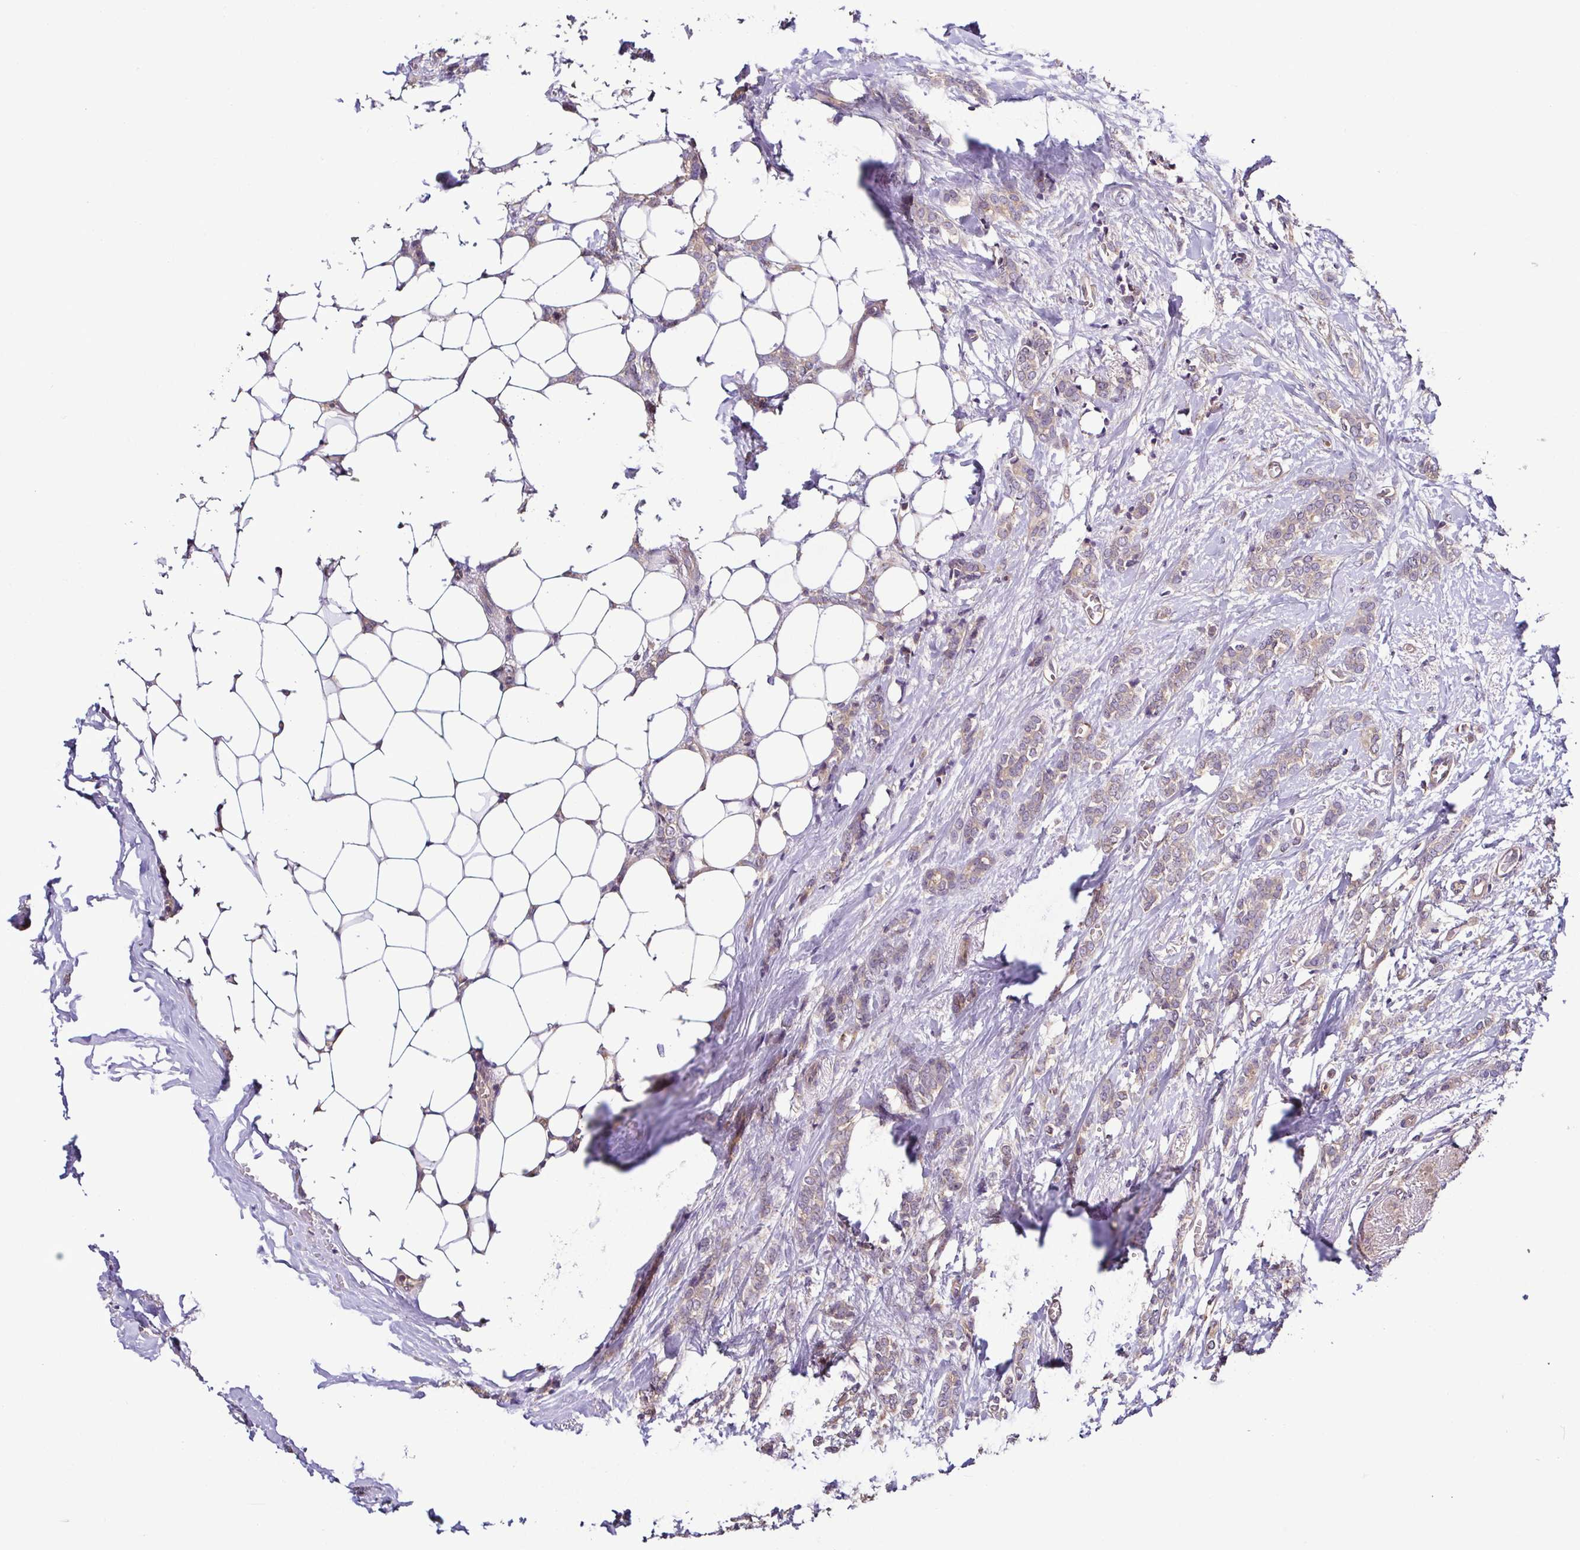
{"staining": {"intensity": "weak", "quantity": "25%-75%", "location": "cytoplasmic/membranous"}, "tissue": "breast cancer", "cell_type": "Tumor cells", "image_type": "cancer", "snomed": [{"axis": "morphology", "description": "Normal tissue, NOS"}, {"axis": "morphology", "description": "Duct carcinoma"}, {"axis": "topography", "description": "Breast"}], "caption": "A brown stain highlights weak cytoplasmic/membranous expression of a protein in invasive ductal carcinoma (breast) tumor cells.", "gene": "LMOD2", "patient": {"sex": "female", "age": 77}}